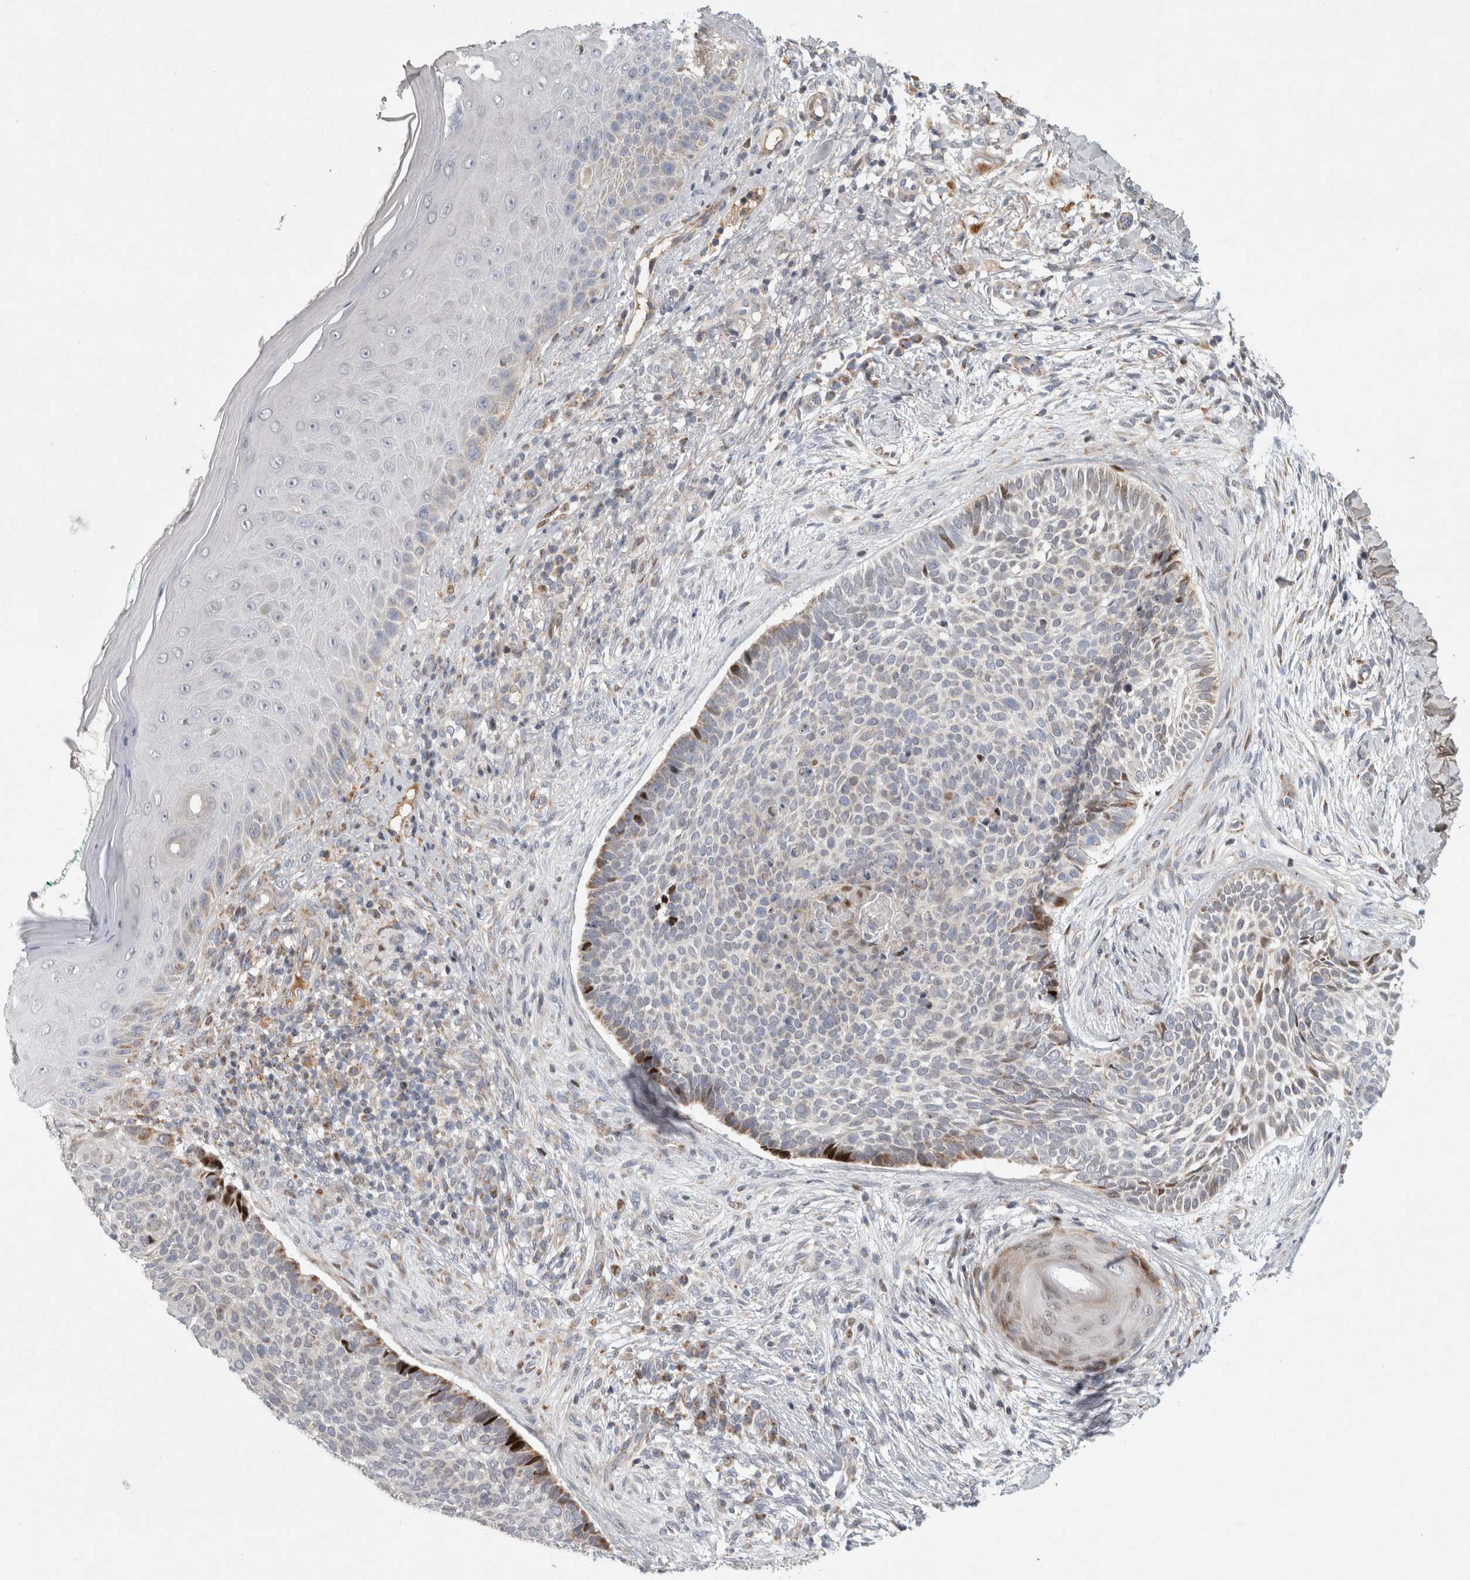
{"staining": {"intensity": "strong", "quantity": "<25%", "location": "nuclear"}, "tissue": "skin cancer", "cell_type": "Tumor cells", "image_type": "cancer", "snomed": [{"axis": "morphology", "description": "Normal tissue, NOS"}, {"axis": "morphology", "description": "Basal cell carcinoma"}, {"axis": "topography", "description": "Skin"}], "caption": "A histopathology image showing strong nuclear staining in about <25% of tumor cells in basal cell carcinoma (skin), as visualized by brown immunohistochemical staining.", "gene": "RBM48", "patient": {"sex": "male", "age": 67}}